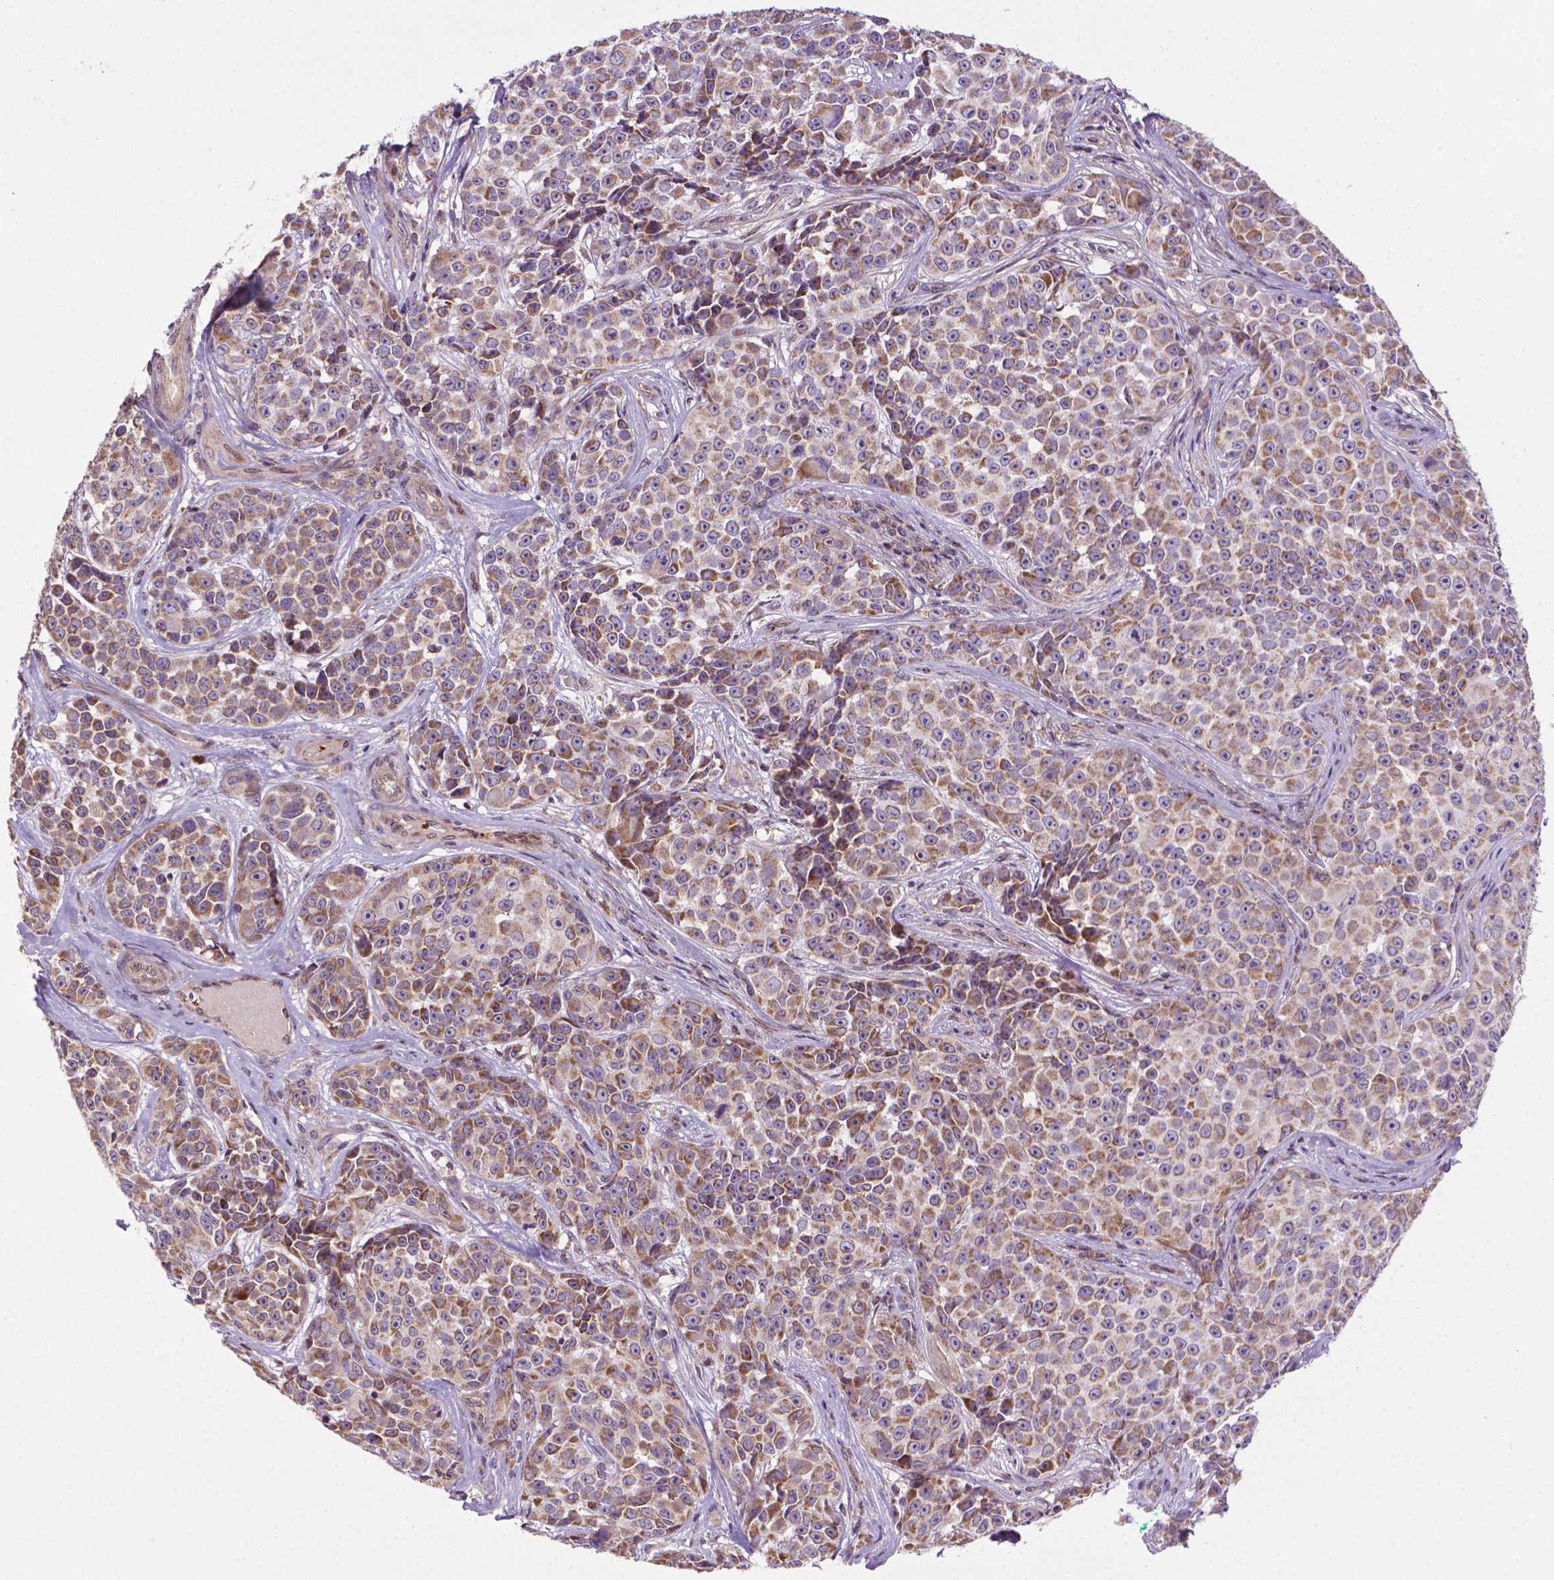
{"staining": {"intensity": "weak", "quantity": "25%-75%", "location": "cytoplasmic/membranous"}, "tissue": "melanoma", "cell_type": "Tumor cells", "image_type": "cancer", "snomed": [{"axis": "morphology", "description": "Malignant melanoma, NOS"}, {"axis": "topography", "description": "Skin"}], "caption": "Brown immunohistochemical staining in human melanoma reveals weak cytoplasmic/membranous positivity in approximately 25%-75% of tumor cells. The protein is shown in brown color, while the nuclei are stained blue.", "gene": "SPNS2", "patient": {"sex": "female", "age": 88}}